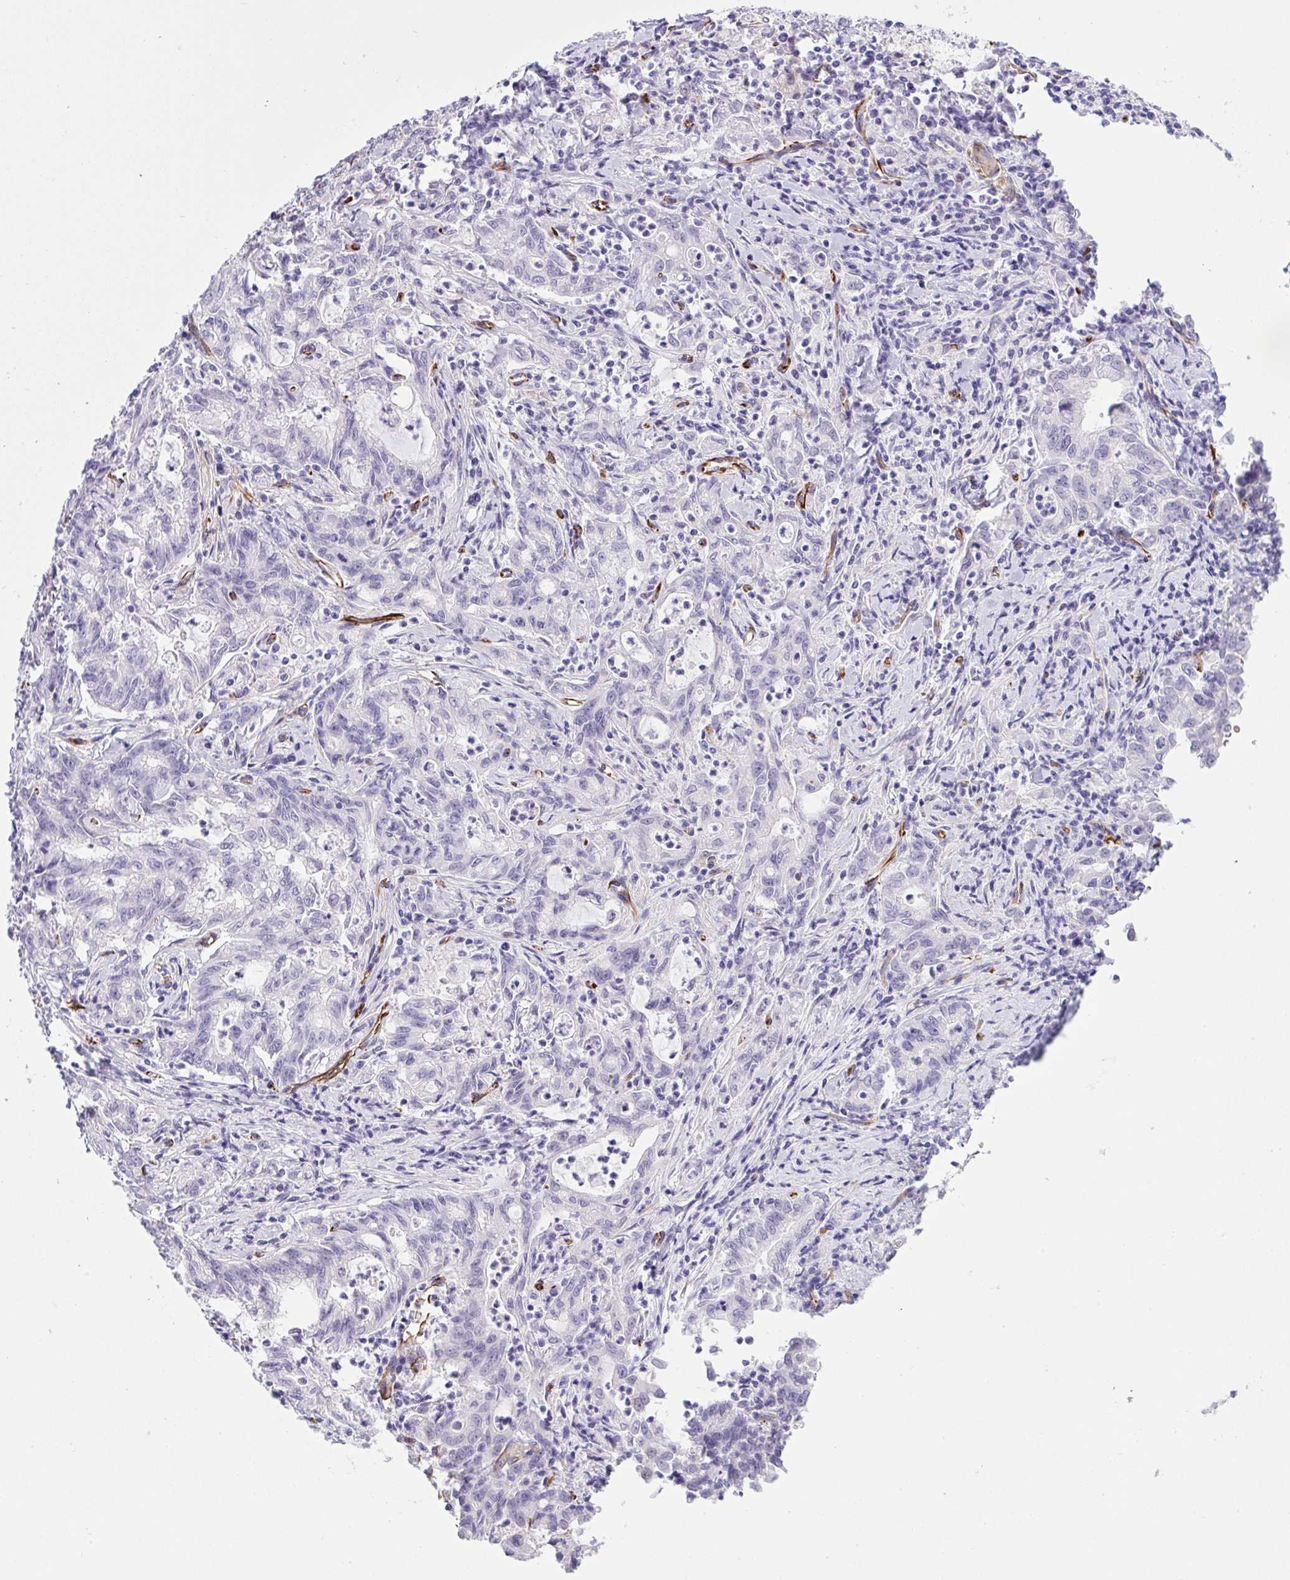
{"staining": {"intensity": "negative", "quantity": "none", "location": "none"}, "tissue": "stomach cancer", "cell_type": "Tumor cells", "image_type": "cancer", "snomed": [{"axis": "morphology", "description": "Adenocarcinoma, NOS"}, {"axis": "topography", "description": "Stomach, upper"}], "caption": "Immunohistochemical staining of human stomach cancer reveals no significant staining in tumor cells.", "gene": "SLC35B1", "patient": {"sex": "female", "age": 79}}